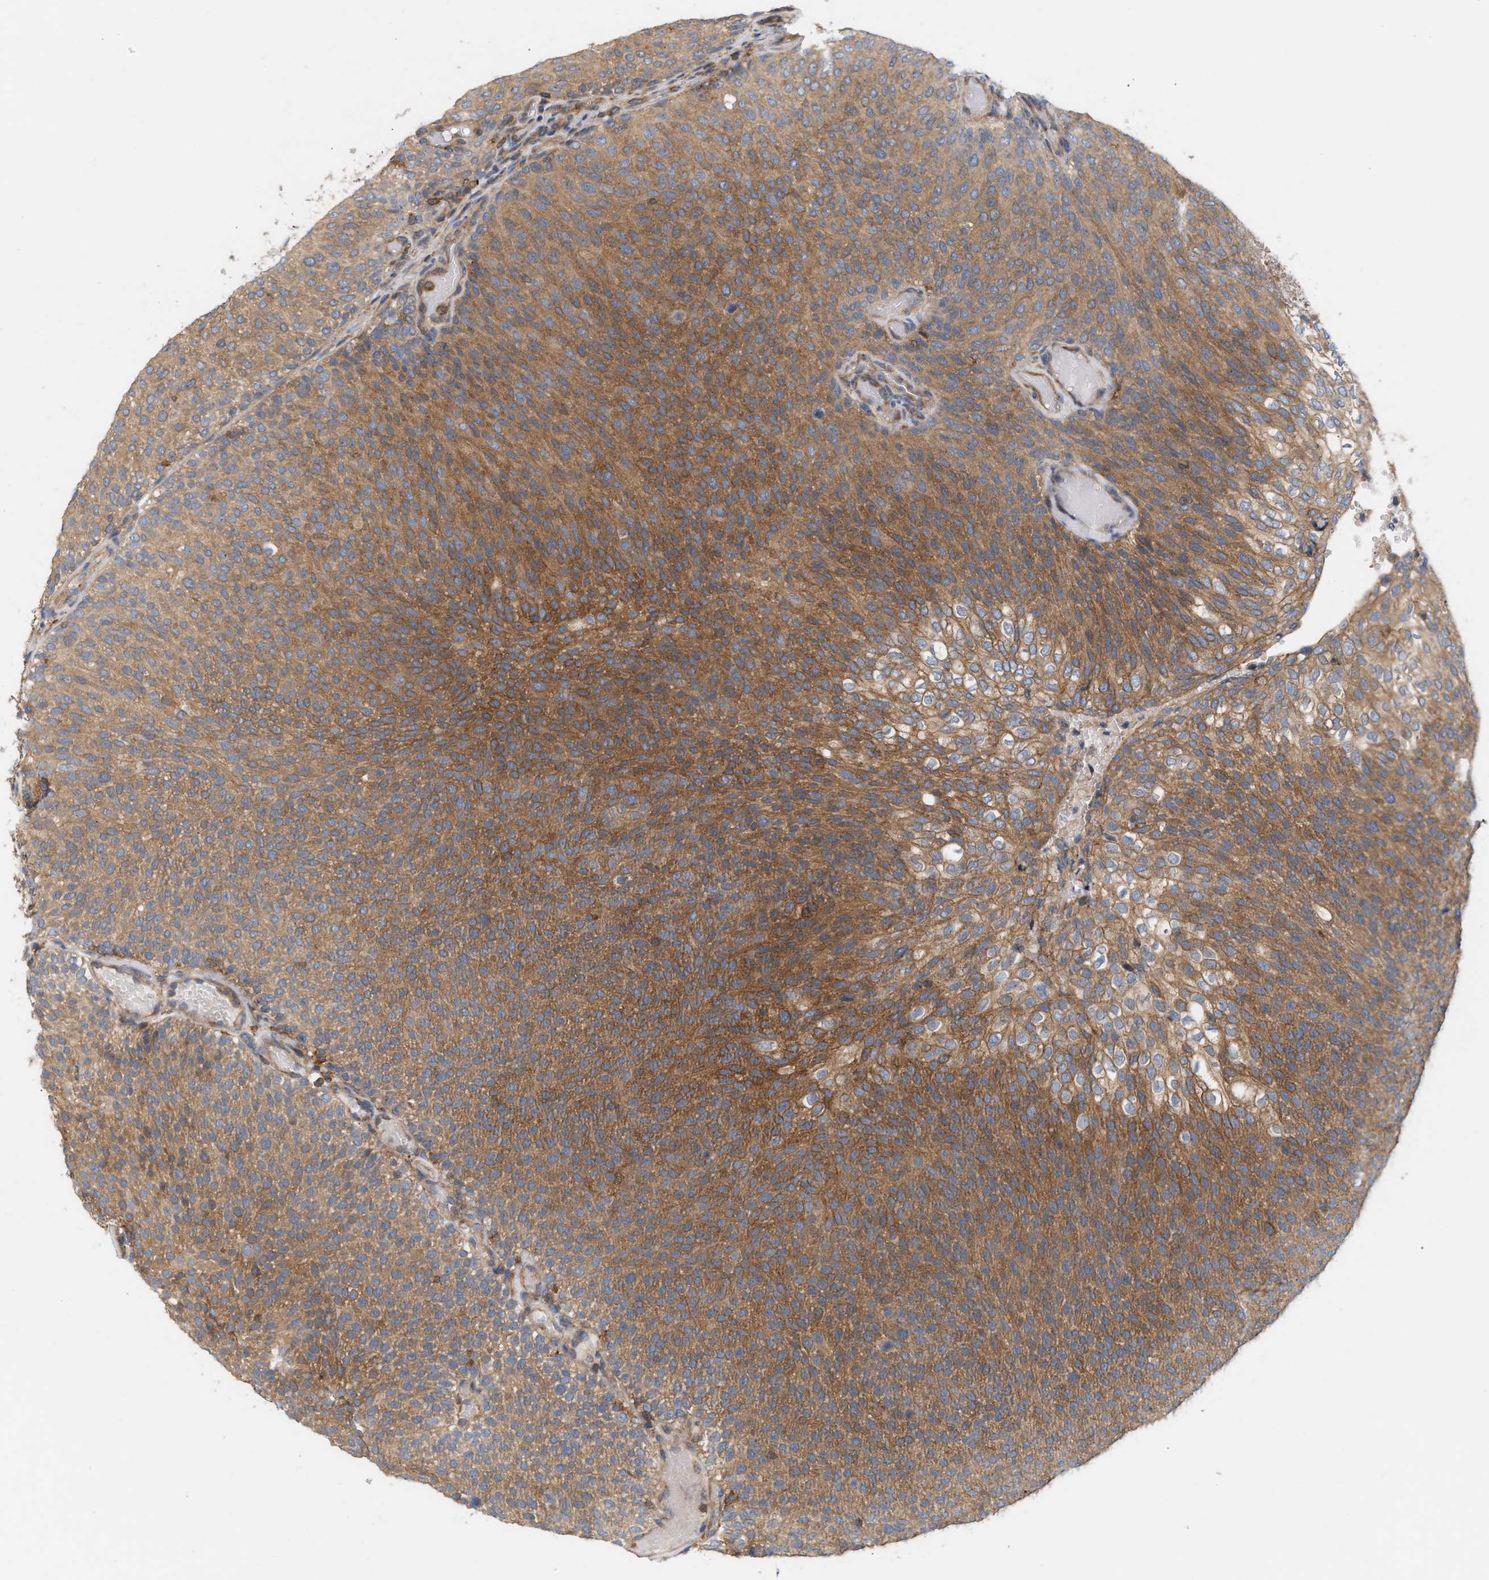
{"staining": {"intensity": "moderate", "quantity": ">75%", "location": "cytoplasmic/membranous"}, "tissue": "urothelial cancer", "cell_type": "Tumor cells", "image_type": "cancer", "snomed": [{"axis": "morphology", "description": "Urothelial carcinoma, Low grade"}, {"axis": "topography", "description": "Urinary bladder"}], "caption": "This photomicrograph displays immunohistochemistry staining of urothelial cancer, with medium moderate cytoplasmic/membranous expression in about >75% of tumor cells.", "gene": "DBNL", "patient": {"sex": "male", "age": 78}}